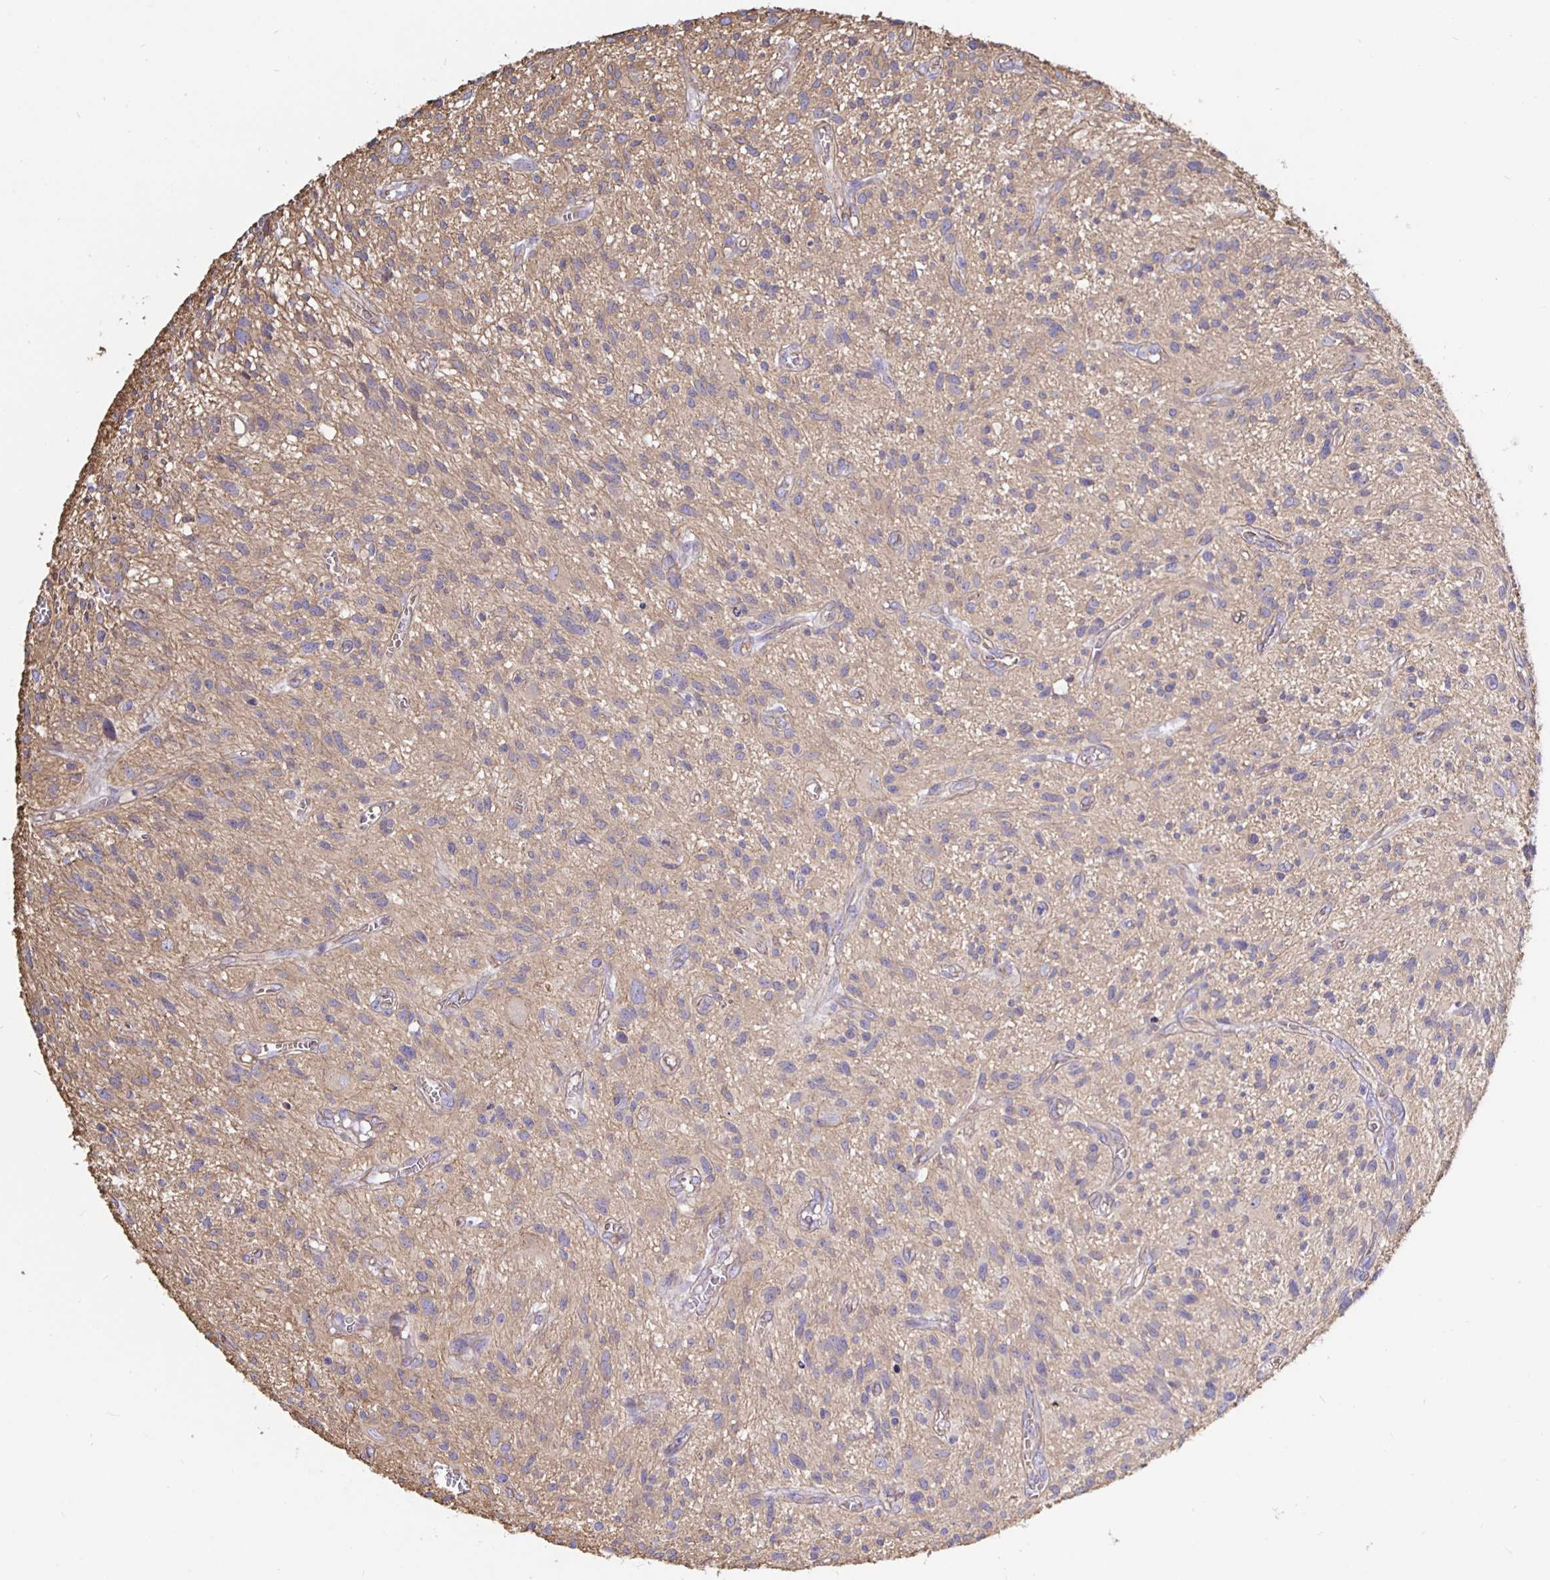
{"staining": {"intensity": "weak", "quantity": "25%-75%", "location": "cytoplasmic/membranous"}, "tissue": "glioma", "cell_type": "Tumor cells", "image_type": "cancer", "snomed": [{"axis": "morphology", "description": "Glioma, malignant, High grade"}, {"axis": "topography", "description": "Brain"}], "caption": "Human glioma stained with a brown dye shows weak cytoplasmic/membranous positive staining in approximately 25%-75% of tumor cells.", "gene": "ARHGEF39", "patient": {"sex": "male", "age": 75}}